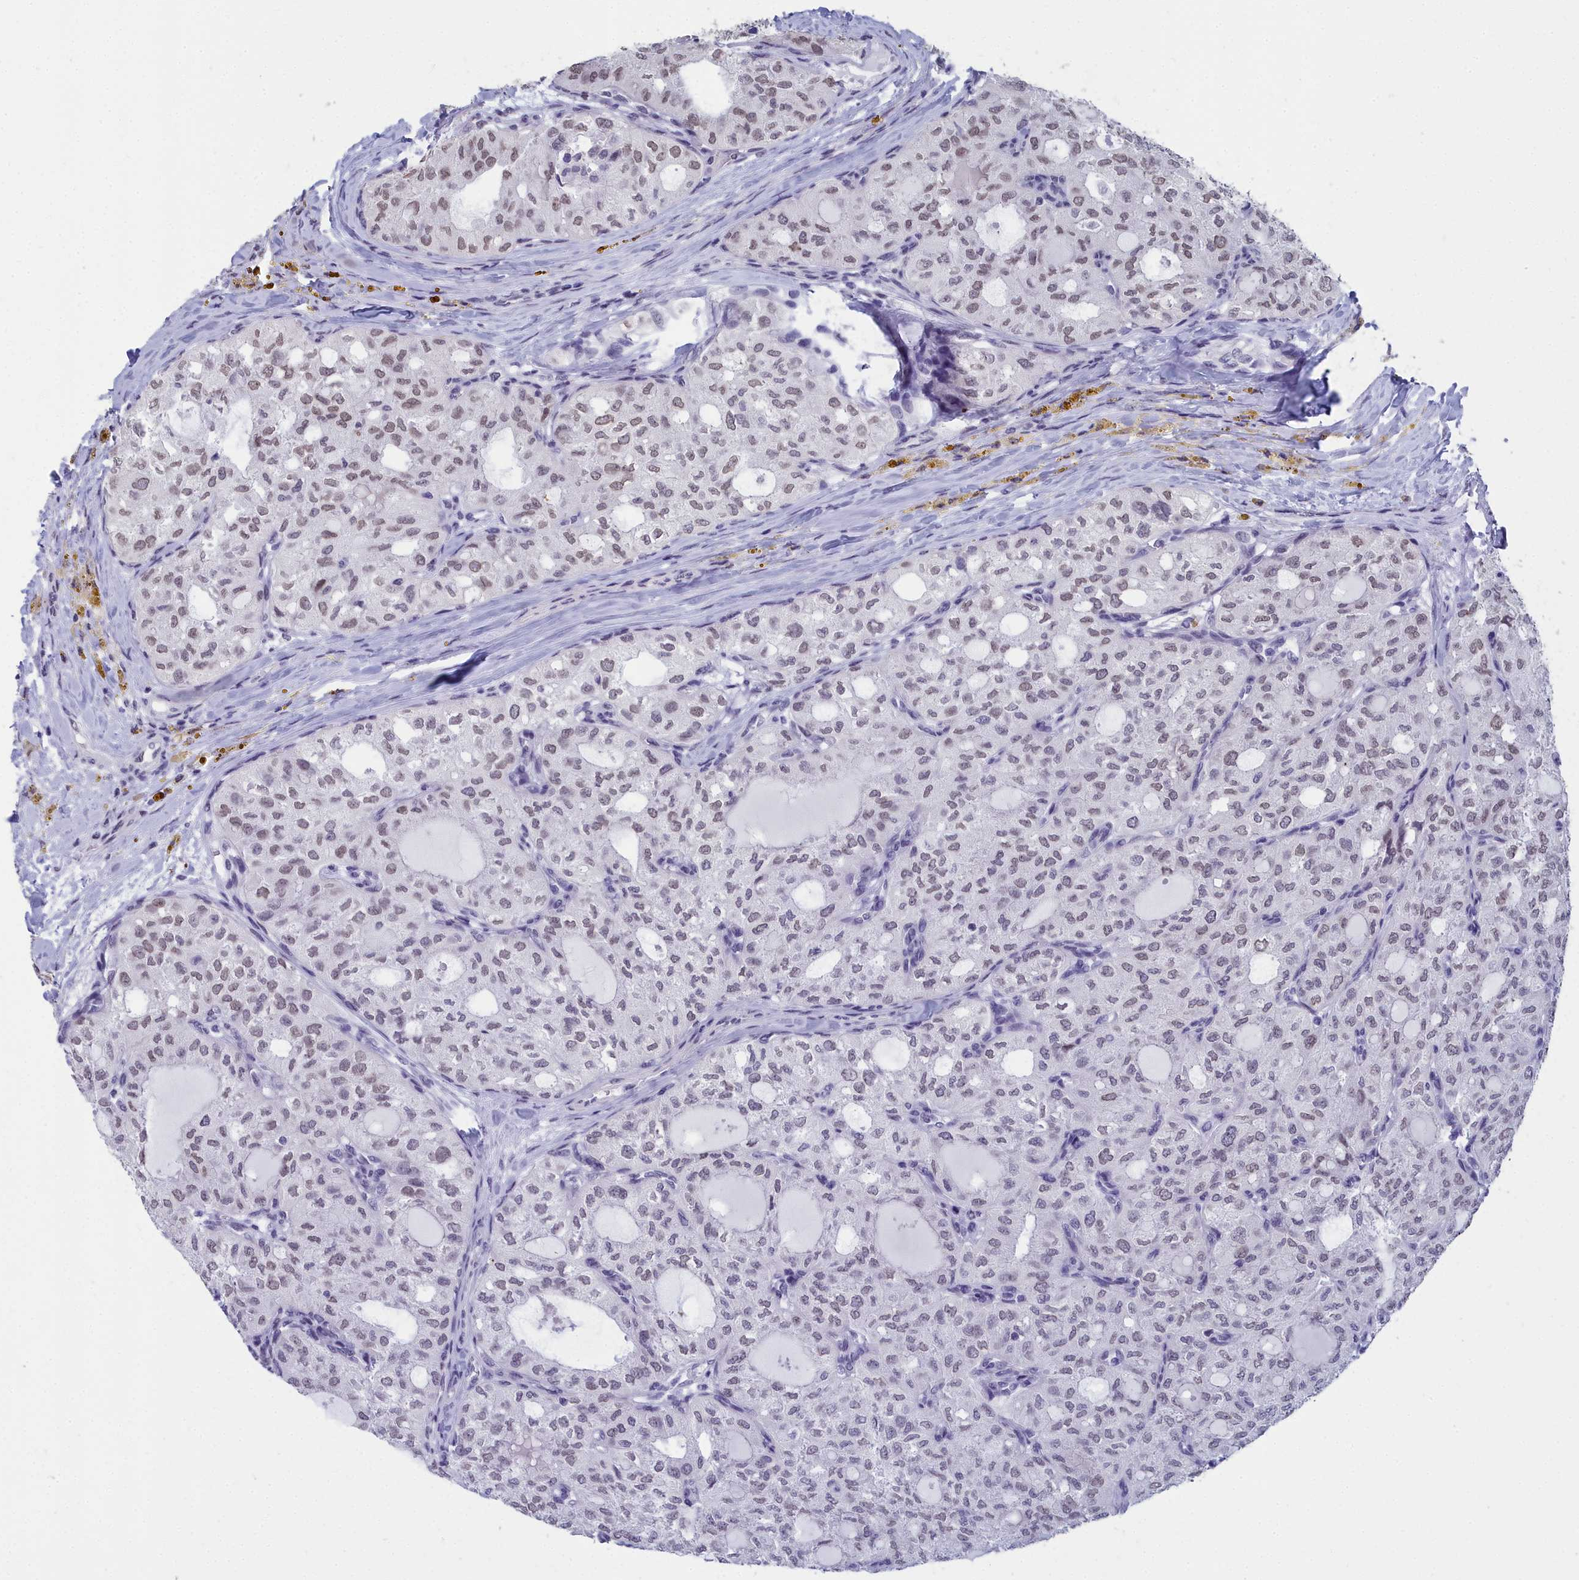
{"staining": {"intensity": "weak", "quantity": "25%-75%", "location": "nuclear"}, "tissue": "thyroid cancer", "cell_type": "Tumor cells", "image_type": "cancer", "snomed": [{"axis": "morphology", "description": "Follicular adenoma carcinoma, NOS"}, {"axis": "topography", "description": "Thyroid gland"}], "caption": "Immunohistochemistry (DAB (3,3'-diaminobenzidine)) staining of human thyroid follicular adenoma carcinoma demonstrates weak nuclear protein staining in approximately 25%-75% of tumor cells.", "gene": "CCDC97", "patient": {"sex": "male", "age": 75}}